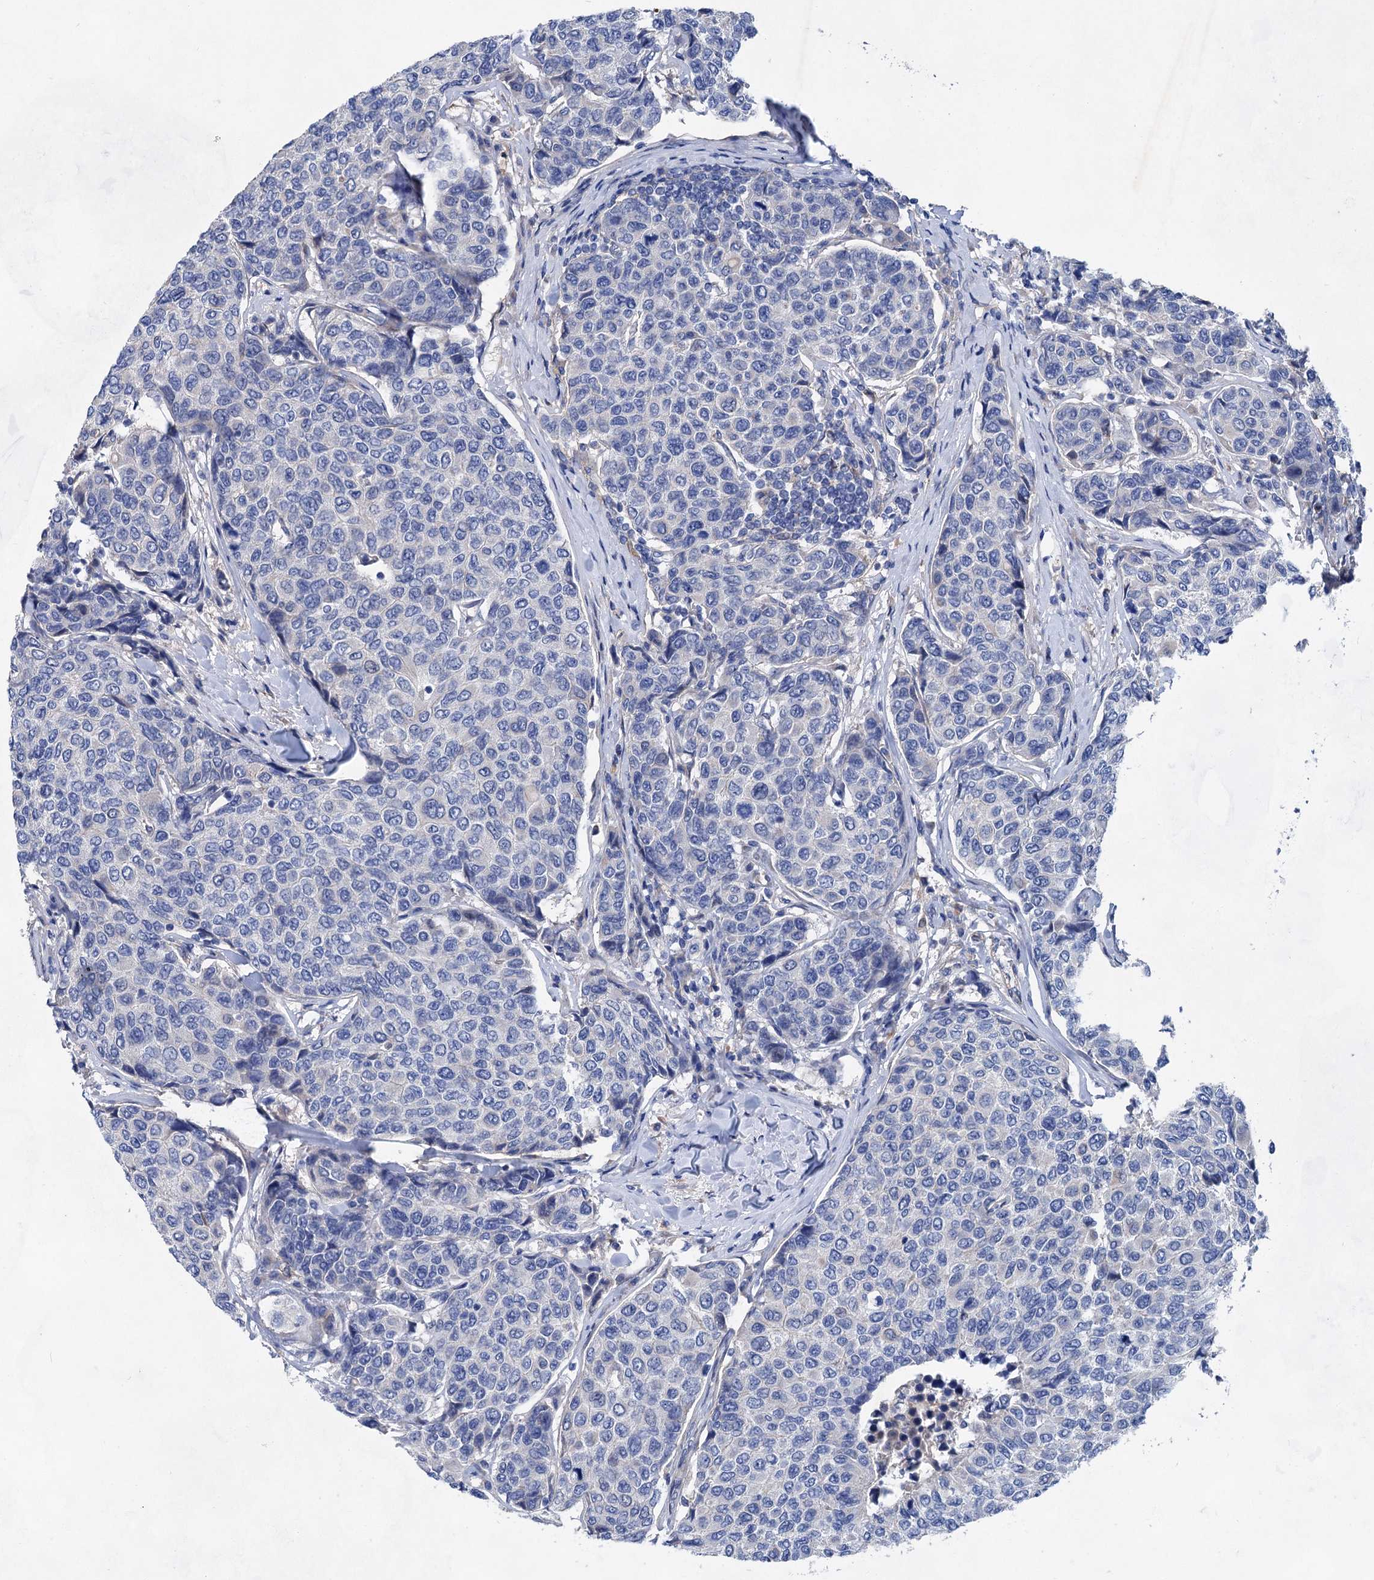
{"staining": {"intensity": "negative", "quantity": "none", "location": "none"}, "tissue": "breast cancer", "cell_type": "Tumor cells", "image_type": "cancer", "snomed": [{"axis": "morphology", "description": "Duct carcinoma"}, {"axis": "topography", "description": "Breast"}], "caption": "IHC photomicrograph of human breast infiltrating ductal carcinoma stained for a protein (brown), which exhibits no positivity in tumor cells.", "gene": "GPR155", "patient": {"sex": "female", "age": 55}}